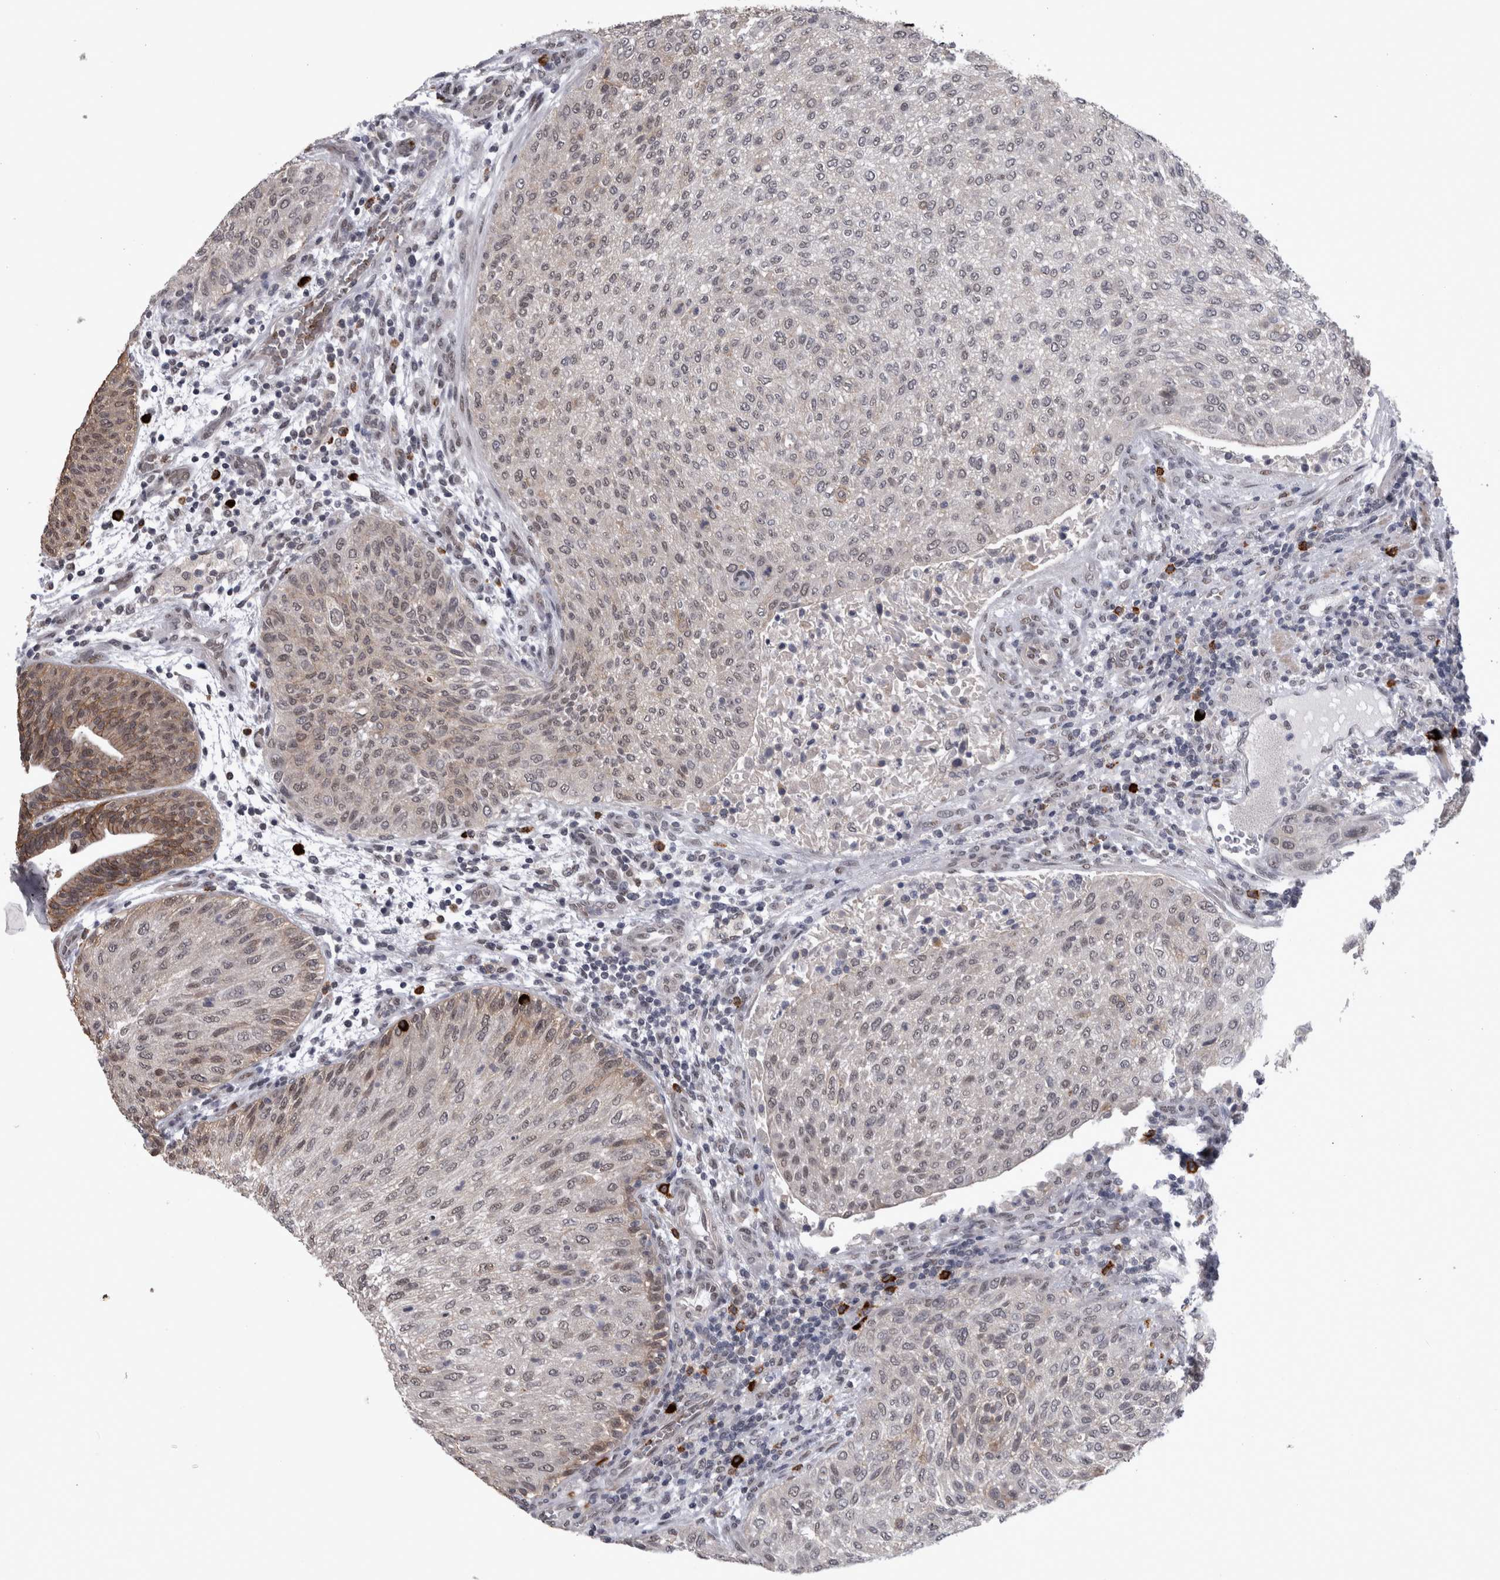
{"staining": {"intensity": "weak", "quantity": ">75%", "location": "nuclear"}, "tissue": "urothelial cancer", "cell_type": "Tumor cells", "image_type": "cancer", "snomed": [{"axis": "morphology", "description": "Urothelial carcinoma, Low grade"}, {"axis": "morphology", "description": "Urothelial carcinoma, High grade"}, {"axis": "topography", "description": "Urinary bladder"}], "caption": "This histopathology image reveals immunohistochemistry staining of low-grade urothelial carcinoma, with low weak nuclear staining in about >75% of tumor cells.", "gene": "PEBP4", "patient": {"sex": "male", "age": 35}}